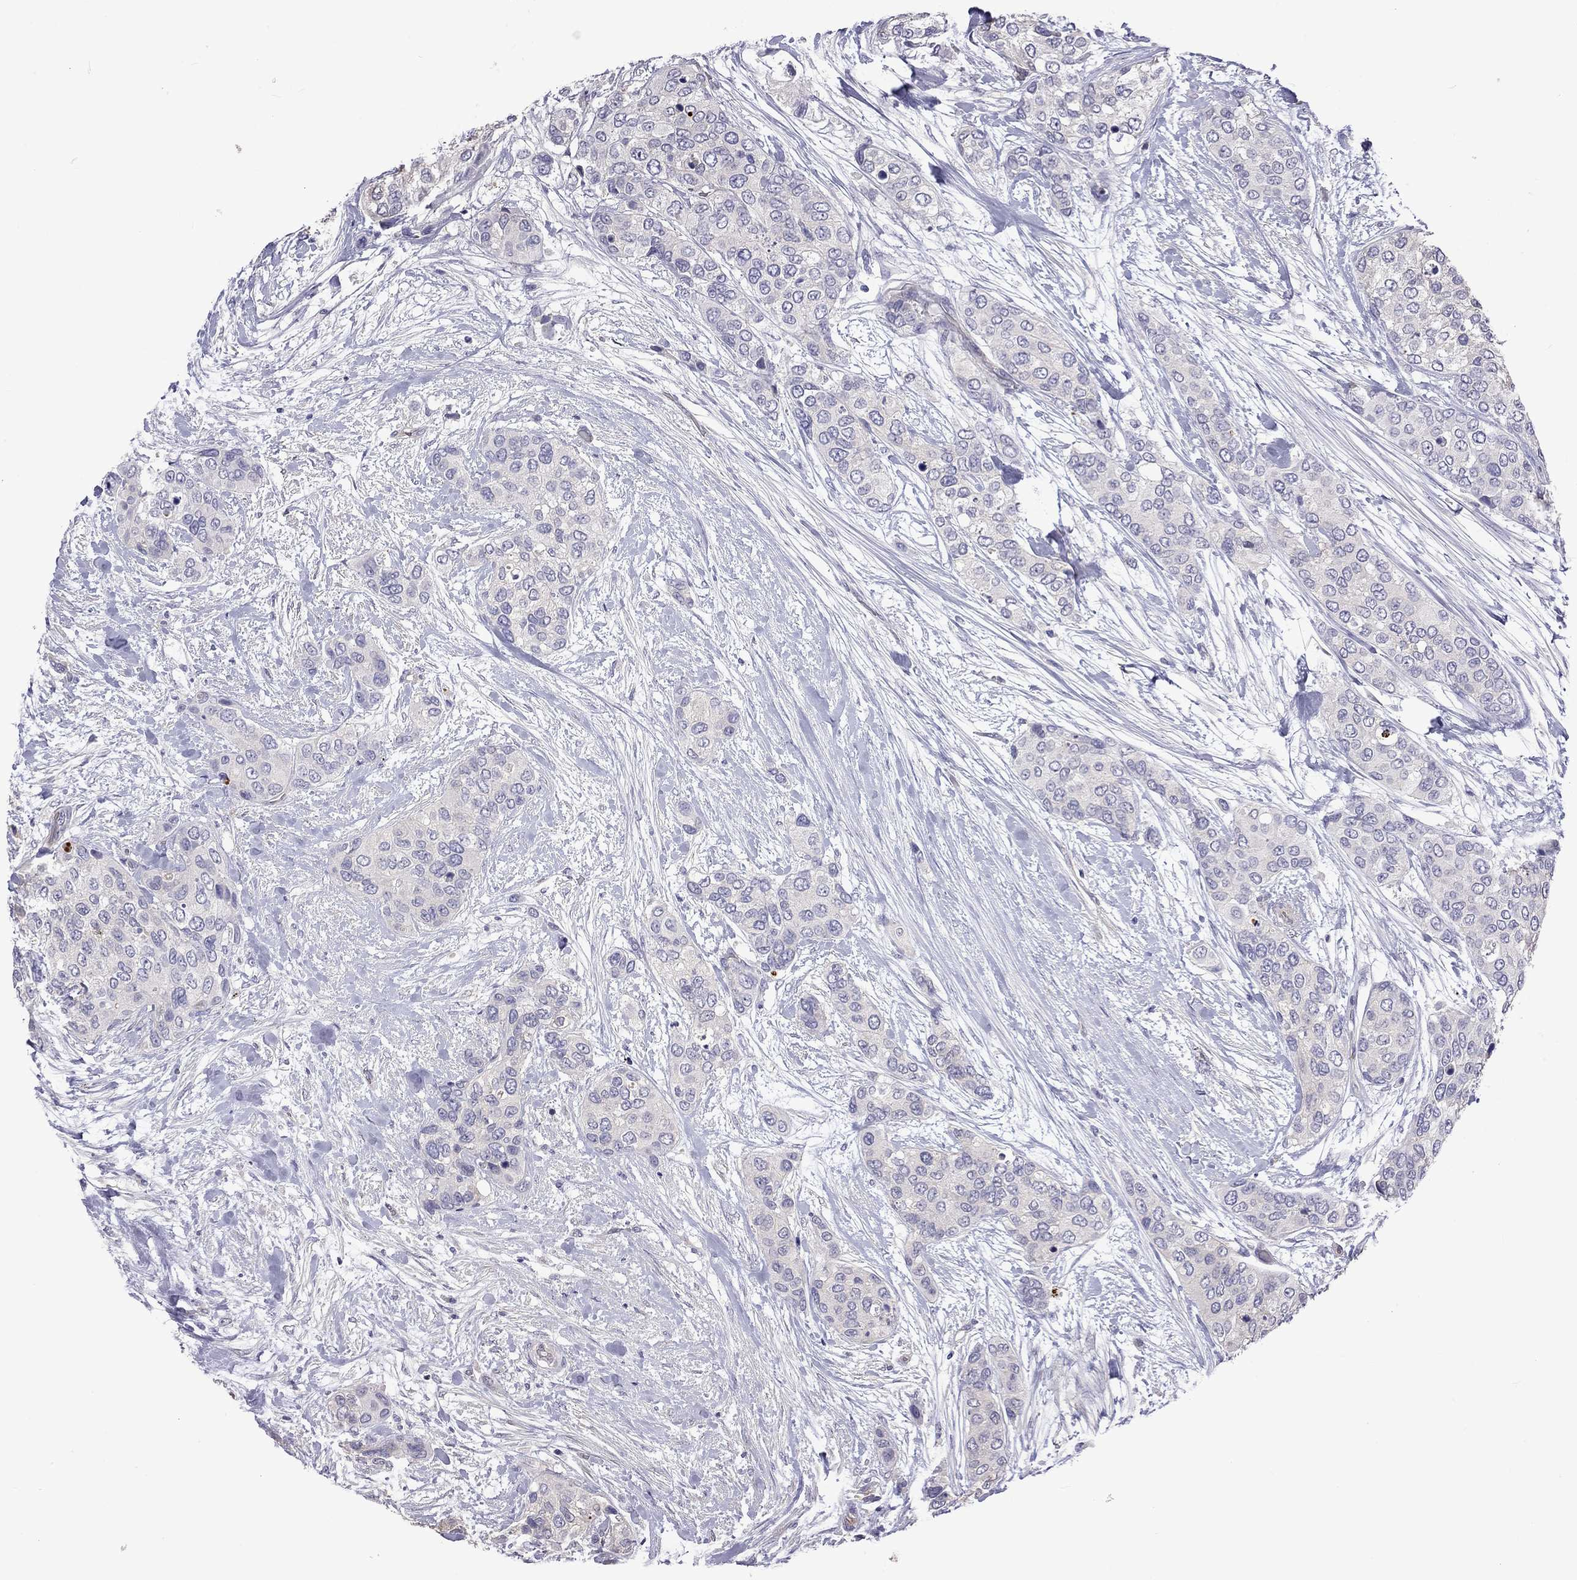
{"staining": {"intensity": "negative", "quantity": "none", "location": "none"}, "tissue": "urothelial cancer", "cell_type": "Tumor cells", "image_type": "cancer", "snomed": [{"axis": "morphology", "description": "Urothelial carcinoma, High grade"}, {"axis": "topography", "description": "Urinary bladder"}], "caption": "Immunohistochemistry photomicrograph of urothelial cancer stained for a protein (brown), which reveals no positivity in tumor cells.", "gene": "FEZ1", "patient": {"sex": "male", "age": 77}}